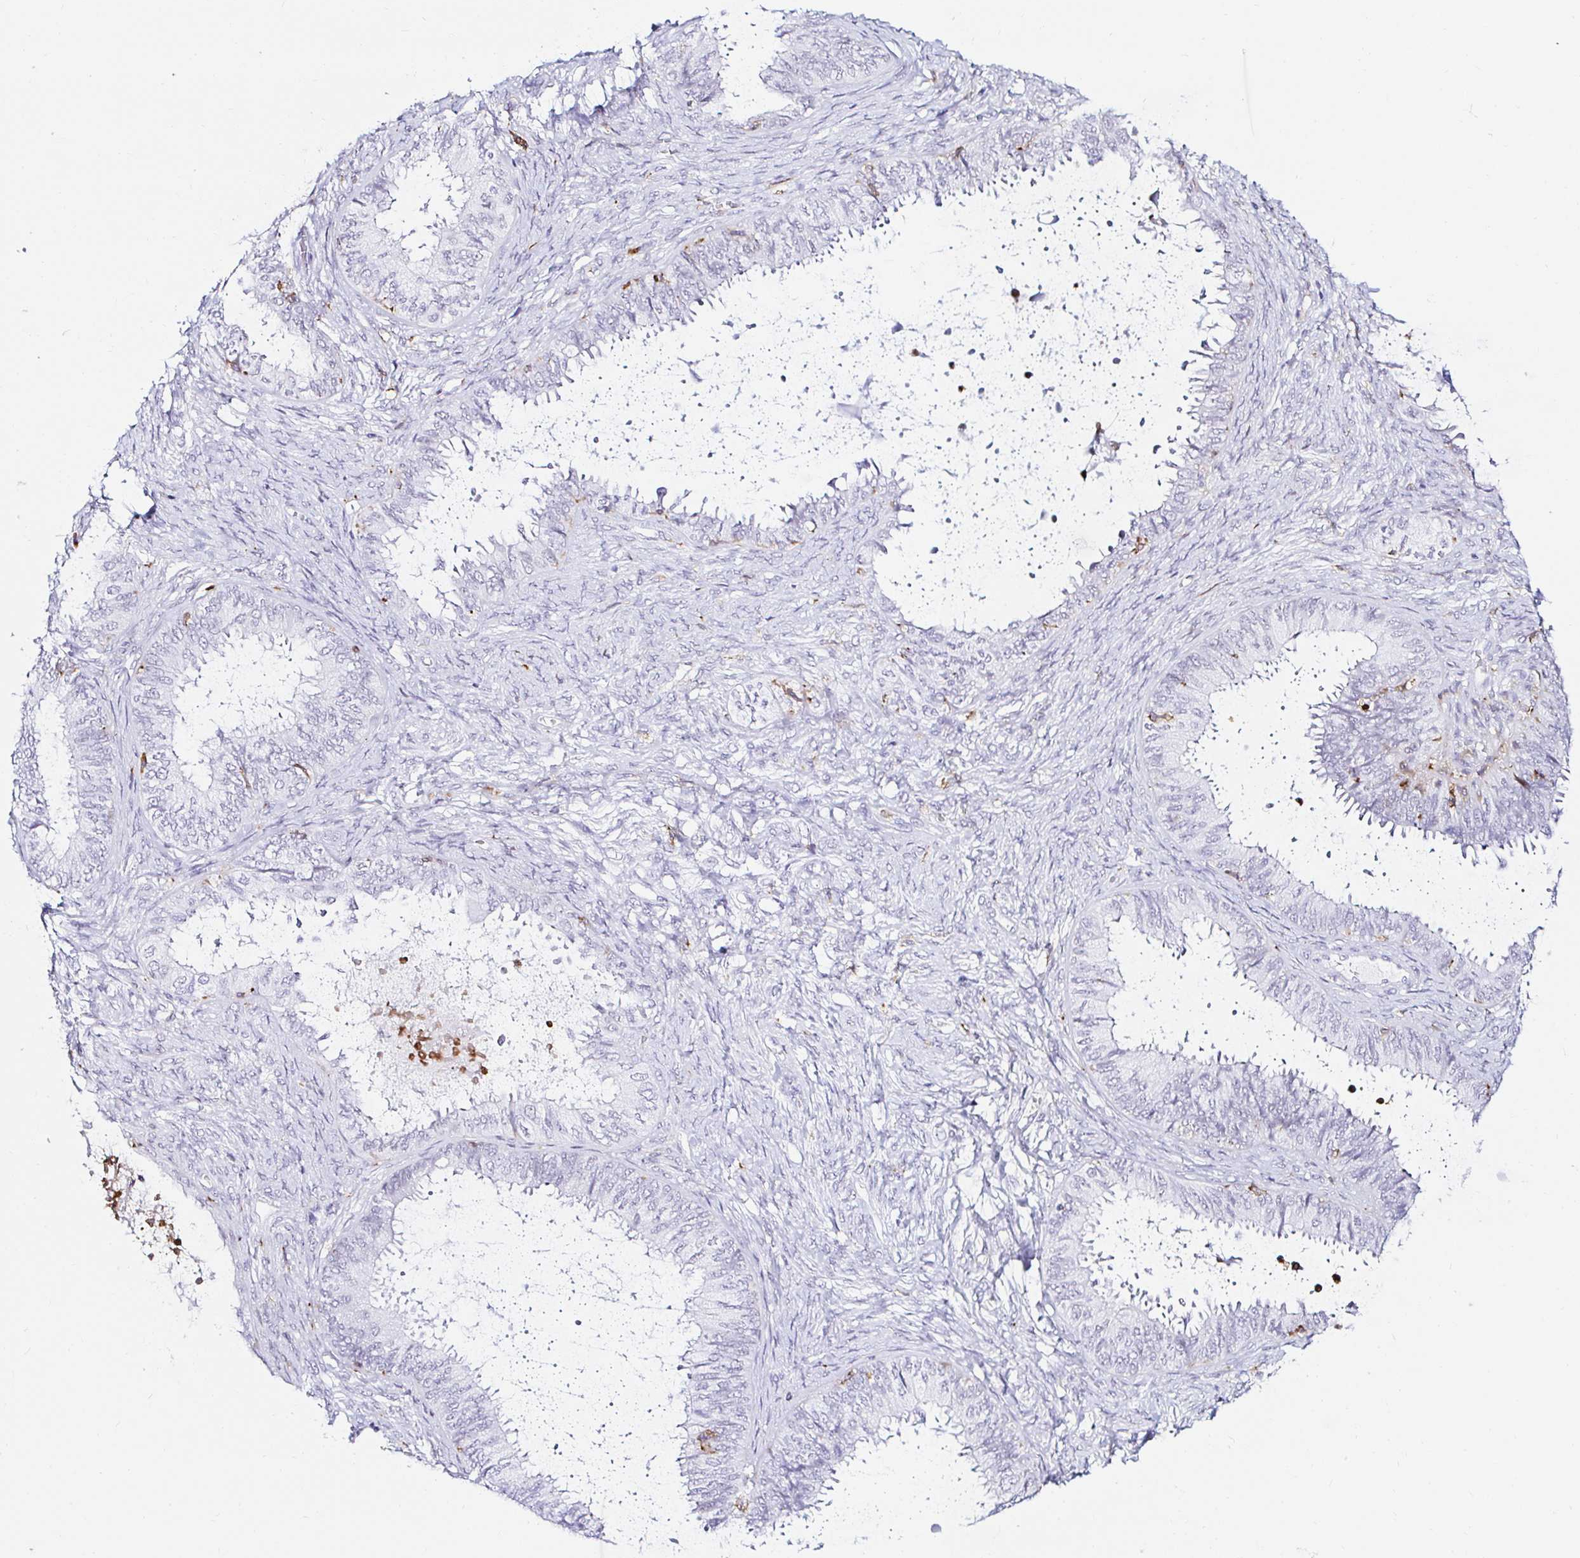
{"staining": {"intensity": "negative", "quantity": "none", "location": "none"}, "tissue": "ovarian cancer", "cell_type": "Tumor cells", "image_type": "cancer", "snomed": [{"axis": "morphology", "description": "Carcinoma, endometroid"}, {"axis": "topography", "description": "Ovary"}], "caption": "A micrograph of endometroid carcinoma (ovarian) stained for a protein shows no brown staining in tumor cells.", "gene": "CYBB", "patient": {"sex": "female", "age": 70}}